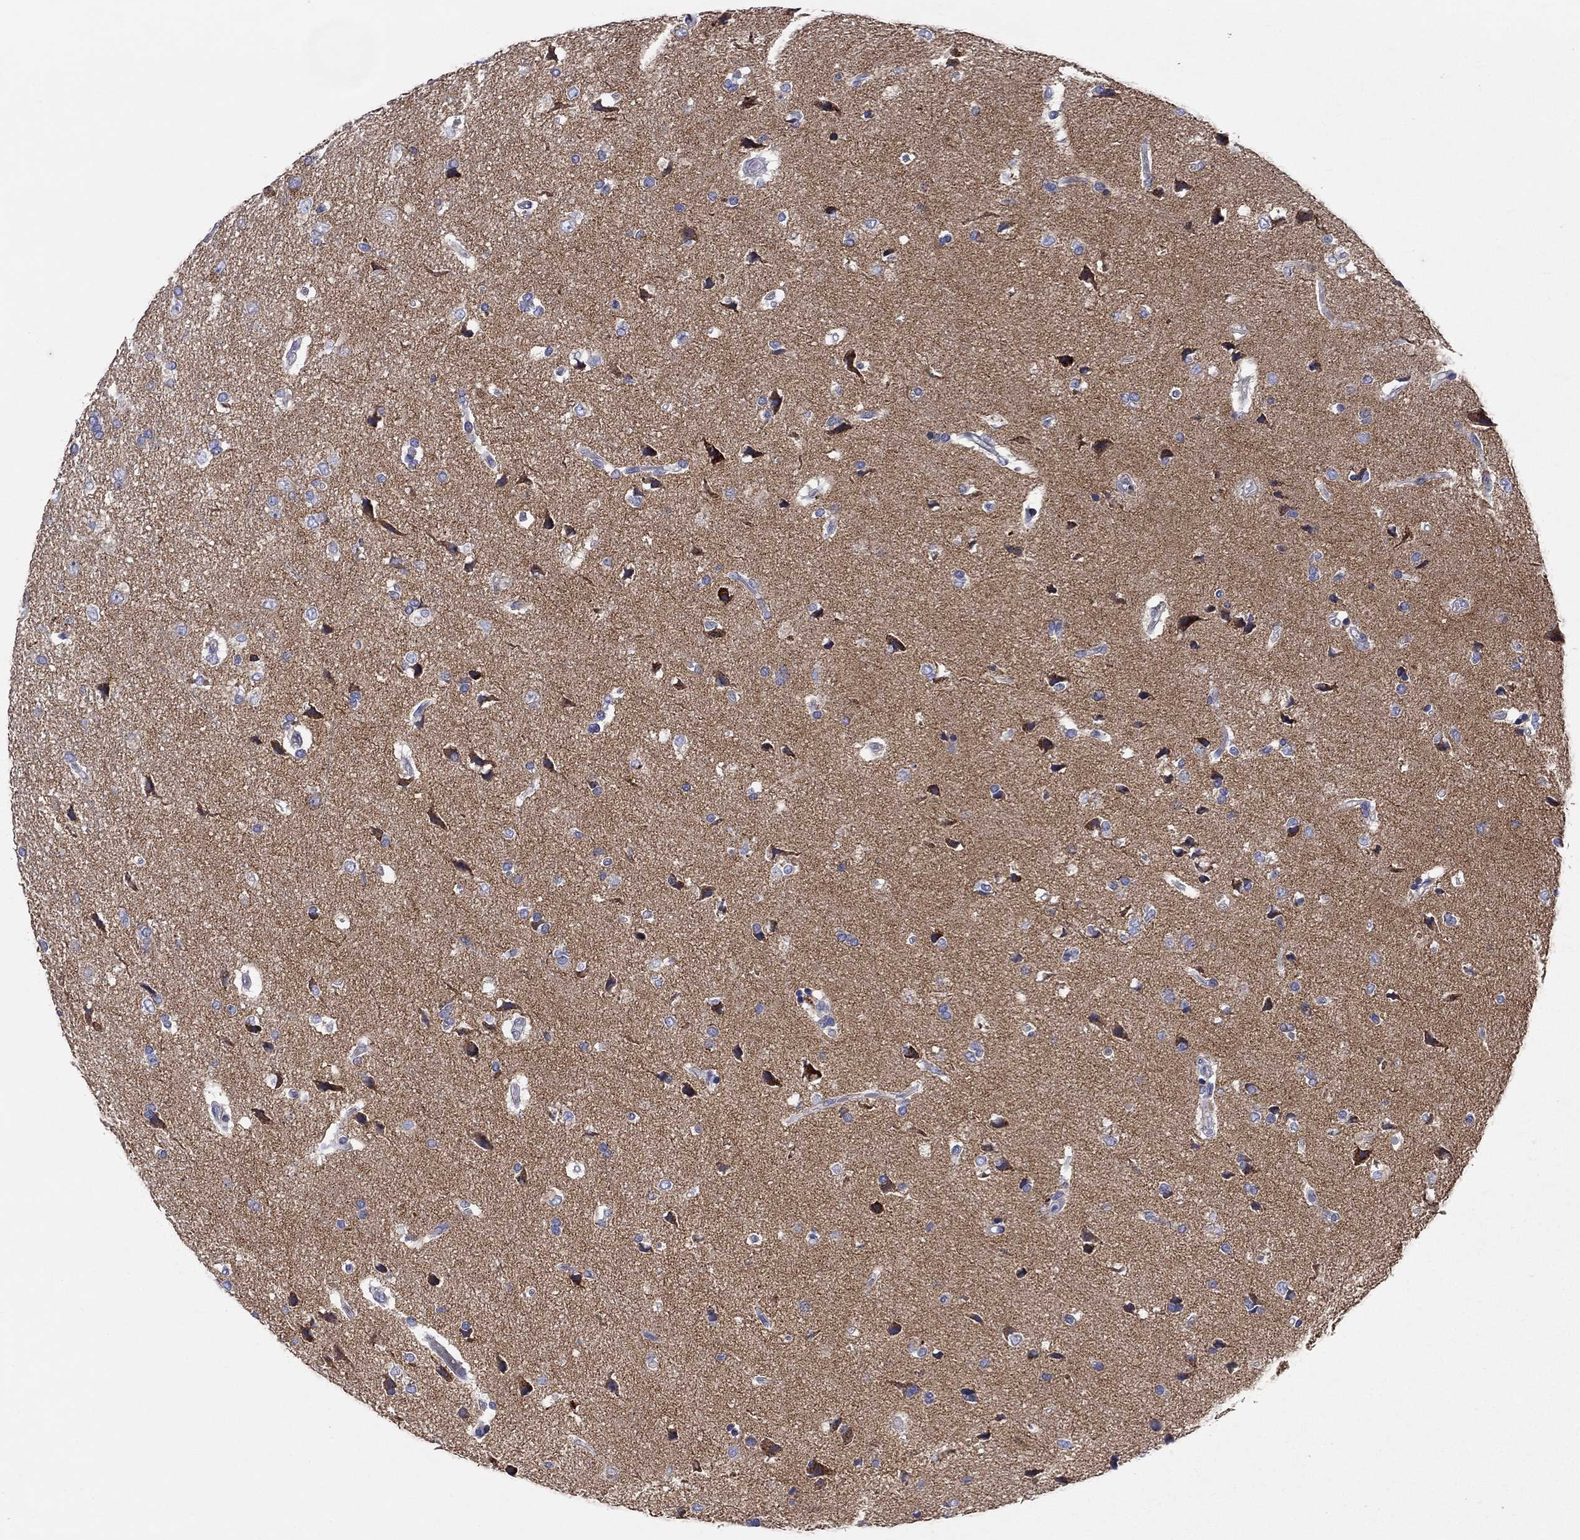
{"staining": {"intensity": "negative", "quantity": "none", "location": "none"}, "tissue": "glioma", "cell_type": "Tumor cells", "image_type": "cancer", "snomed": [{"axis": "morphology", "description": "Glioma, malignant, High grade"}, {"axis": "topography", "description": "Brain"}], "caption": "Immunohistochemical staining of glioma exhibits no significant staining in tumor cells.", "gene": "RCAN1", "patient": {"sex": "female", "age": 63}}